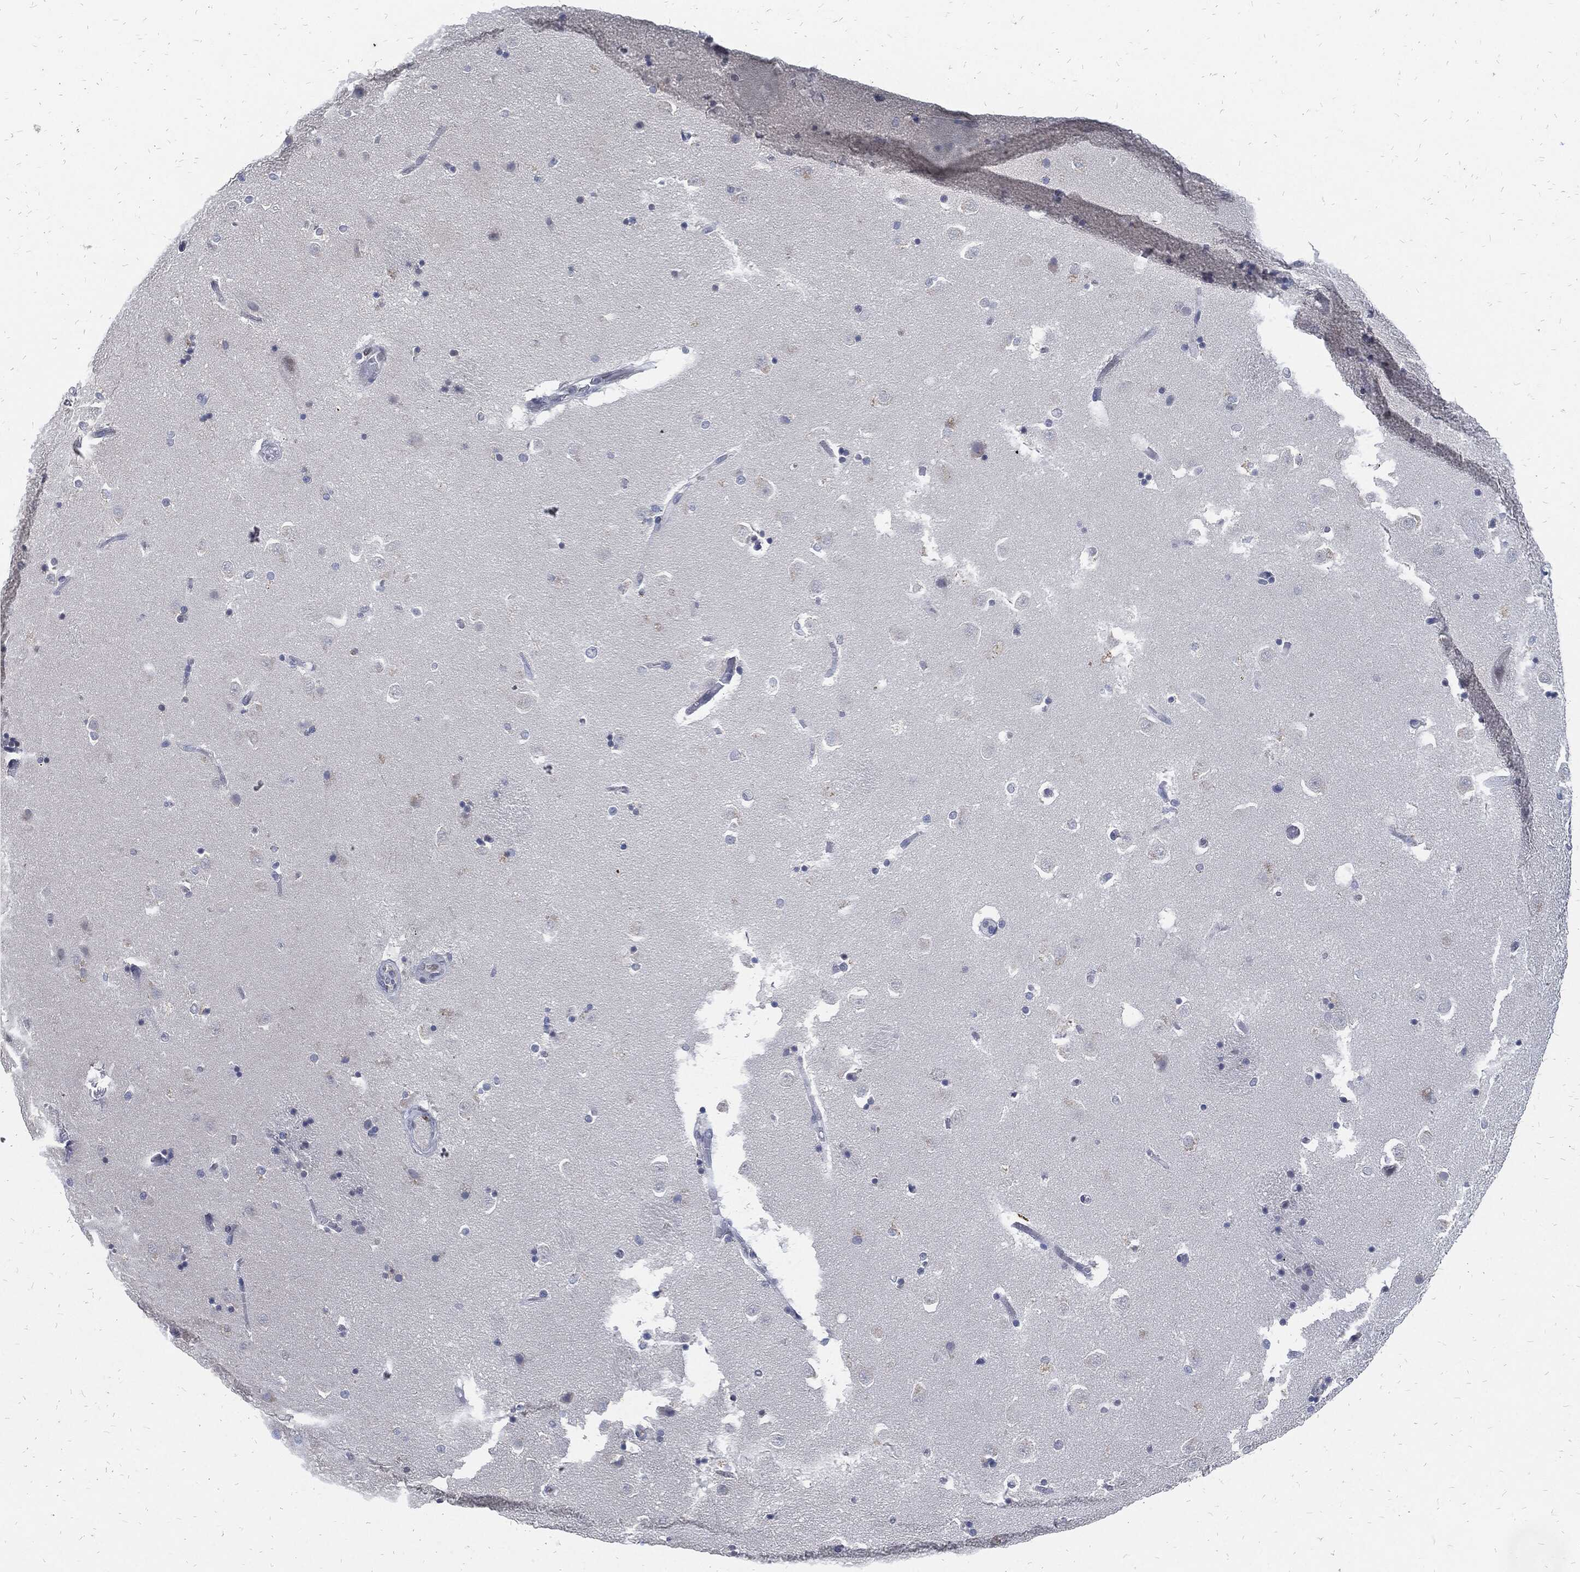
{"staining": {"intensity": "negative", "quantity": "none", "location": "none"}, "tissue": "caudate", "cell_type": "Glial cells", "image_type": "normal", "snomed": [{"axis": "morphology", "description": "Normal tissue, NOS"}, {"axis": "topography", "description": "Lateral ventricle wall"}], "caption": "Micrograph shows no protein expression in glial cells of unremarkable caudate. (DAB IHC visualized using brightfield microscopy, high magnification).", "gene": "JUN", "patient": {"sex": "male", "age": 51}}